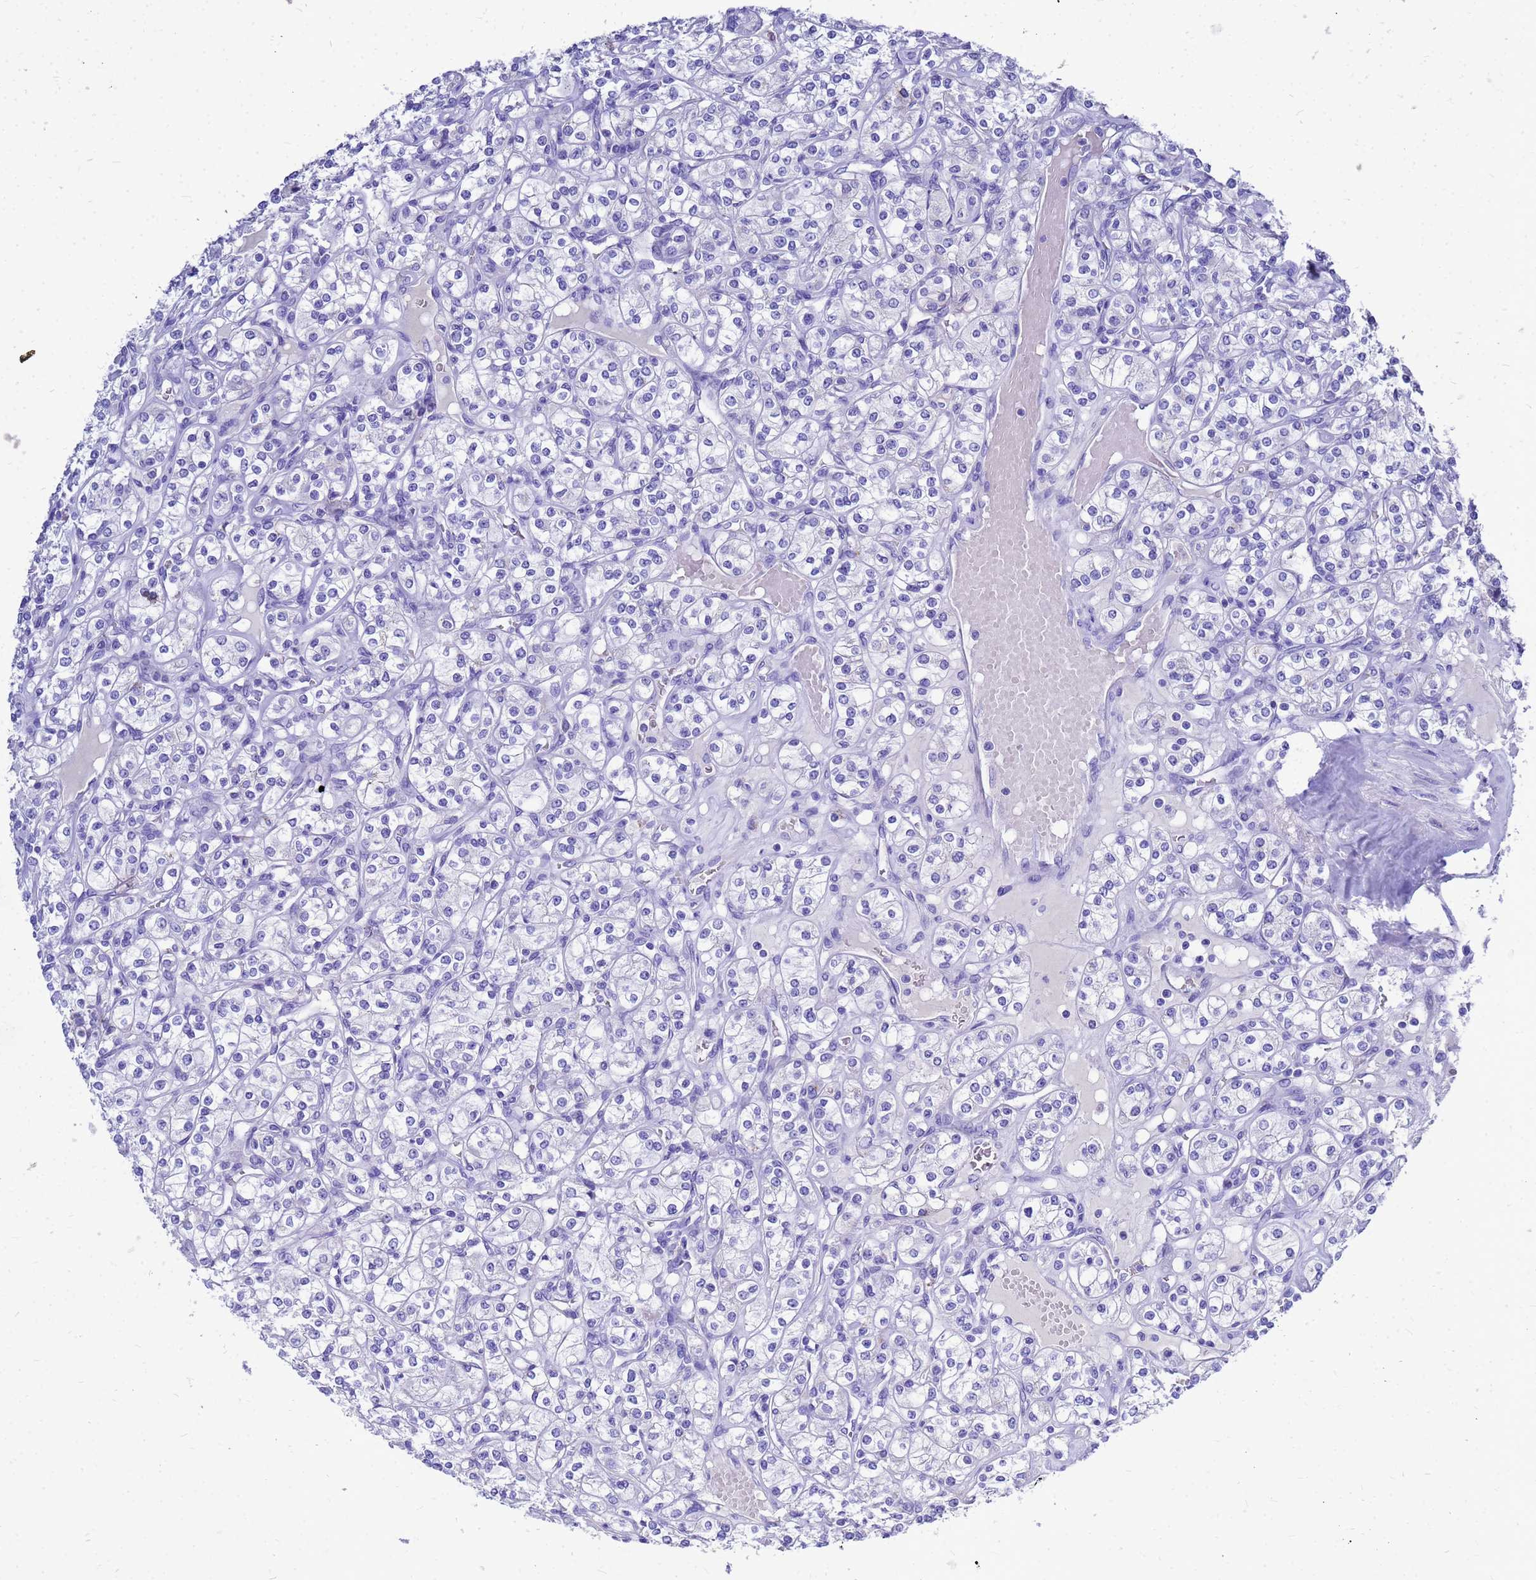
{"staining": {"intensity": "negative", "quantity": "none", "location": "none"}, "tissue": "renal cancer", "cell_type": "Tumor cells", "image_type": "cancer", "snomed": [{"axis": "morphology", "description": "Adenocarcinoma, NOS"}, {"axis": "topography", "description": "Kidney"}], "caption": "High magnification brightfield microscopy of renal adenocarcinoma stained with DAB (3,3'-diaminobenzidine) (brown) and counterstained with hematoxylin (blue): tumor cells show no significant positivity.", "gene": "OR52E2", "patient": {"sex": "male", "age": 77}}